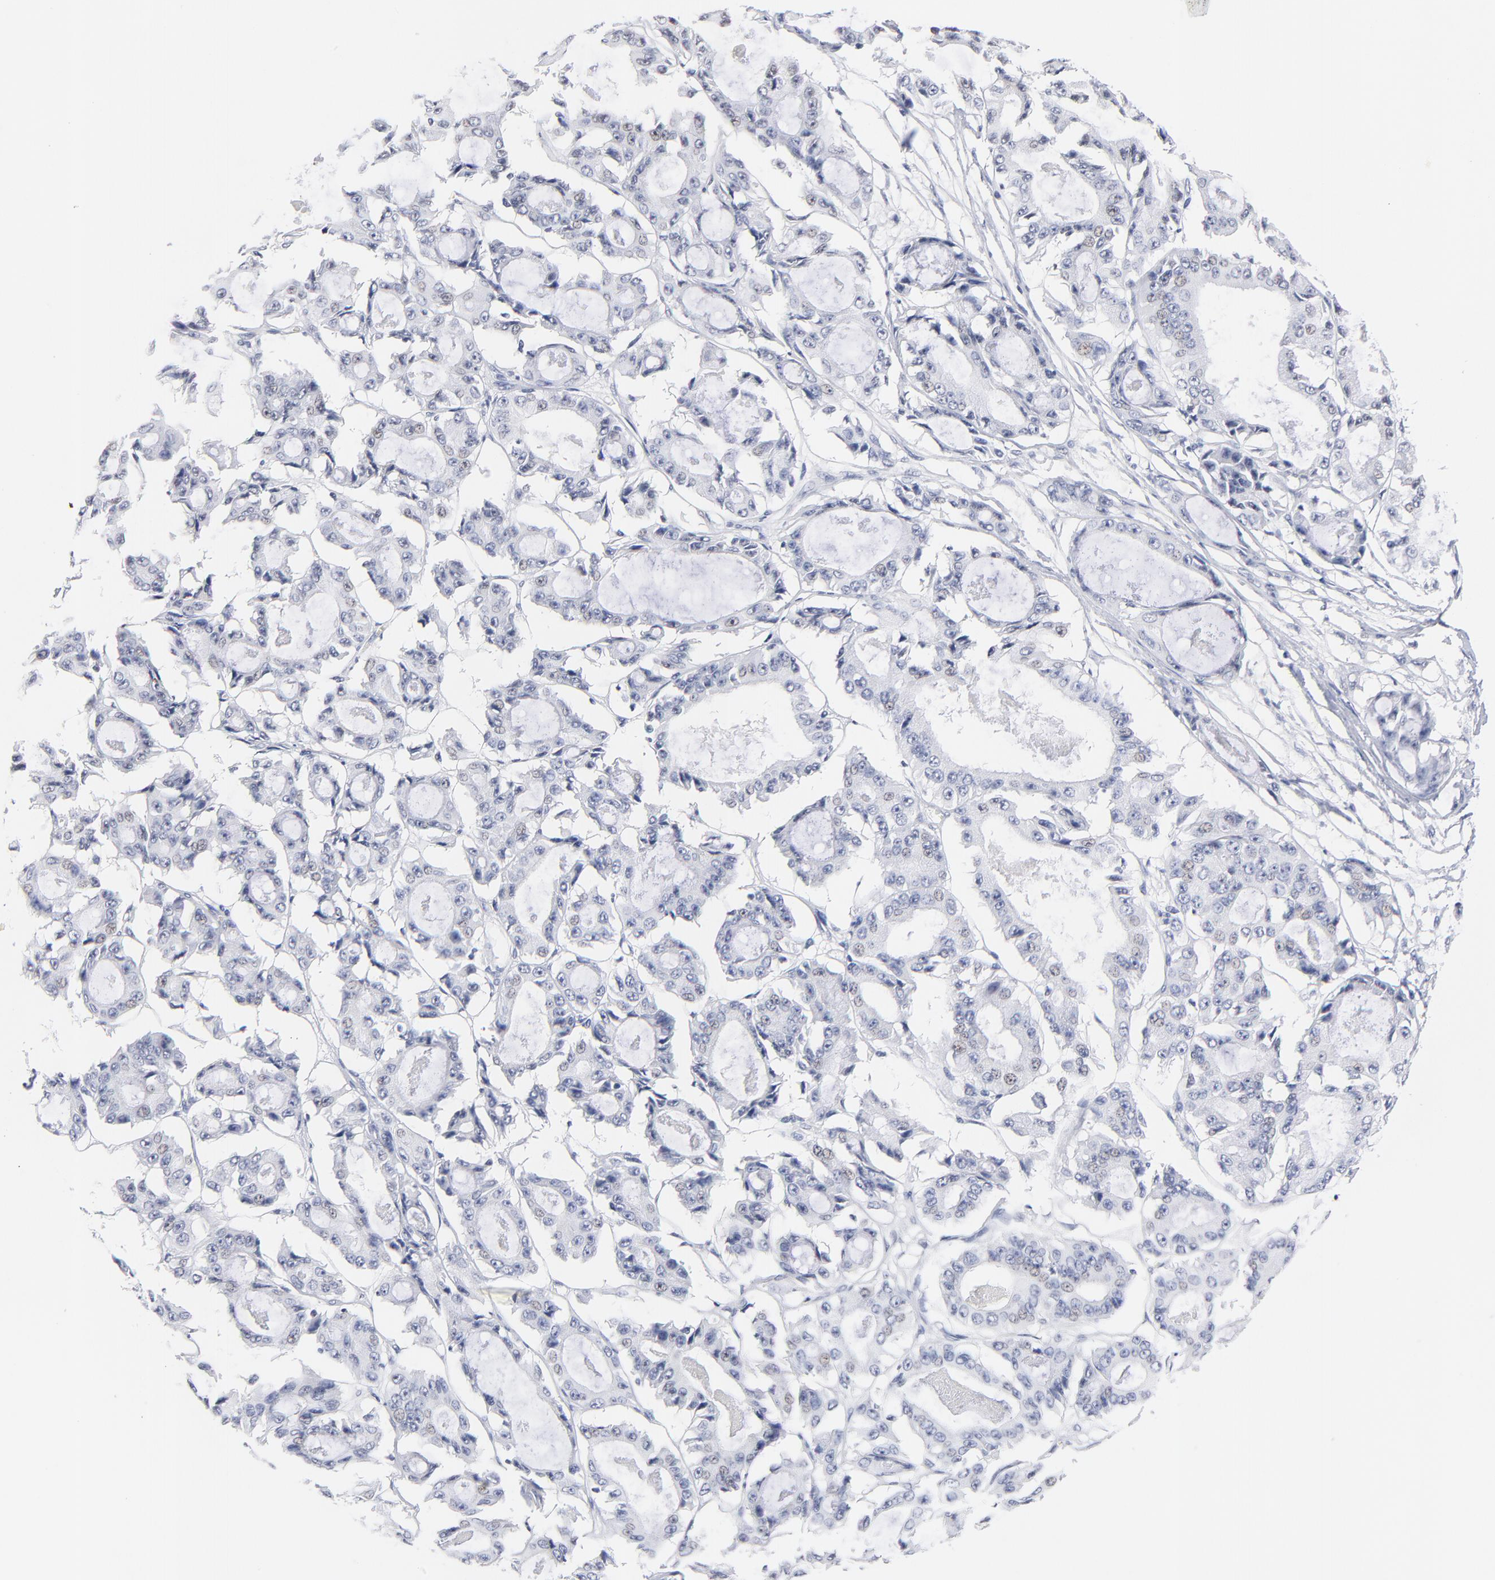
{"staining": {"intensity": "negative", "quantity": "none", "location": "none"}, "tissue": "ovarian cancer", "cell_type": "Tumor cells", "image_type": "cancer", "snomed": [{"axis": "morphology", "description": "Carcinoma, endometroid"}, {"axis": "topography", "description": "Ovary"}], "caption": "Immunohistochemical staining of ovarian cancer (endometroid carcinoma) exhibits no significant positivity in tumor cells. Brightfield microscopy of immunohistochemistry (IHC) stained with DAB (3,3'-diaminobenzidine) (brown) and hematoxylin (blue), captured at high magnification.", "gene": "KHNYN", "patient": {"sex": "female", "age": 61}}